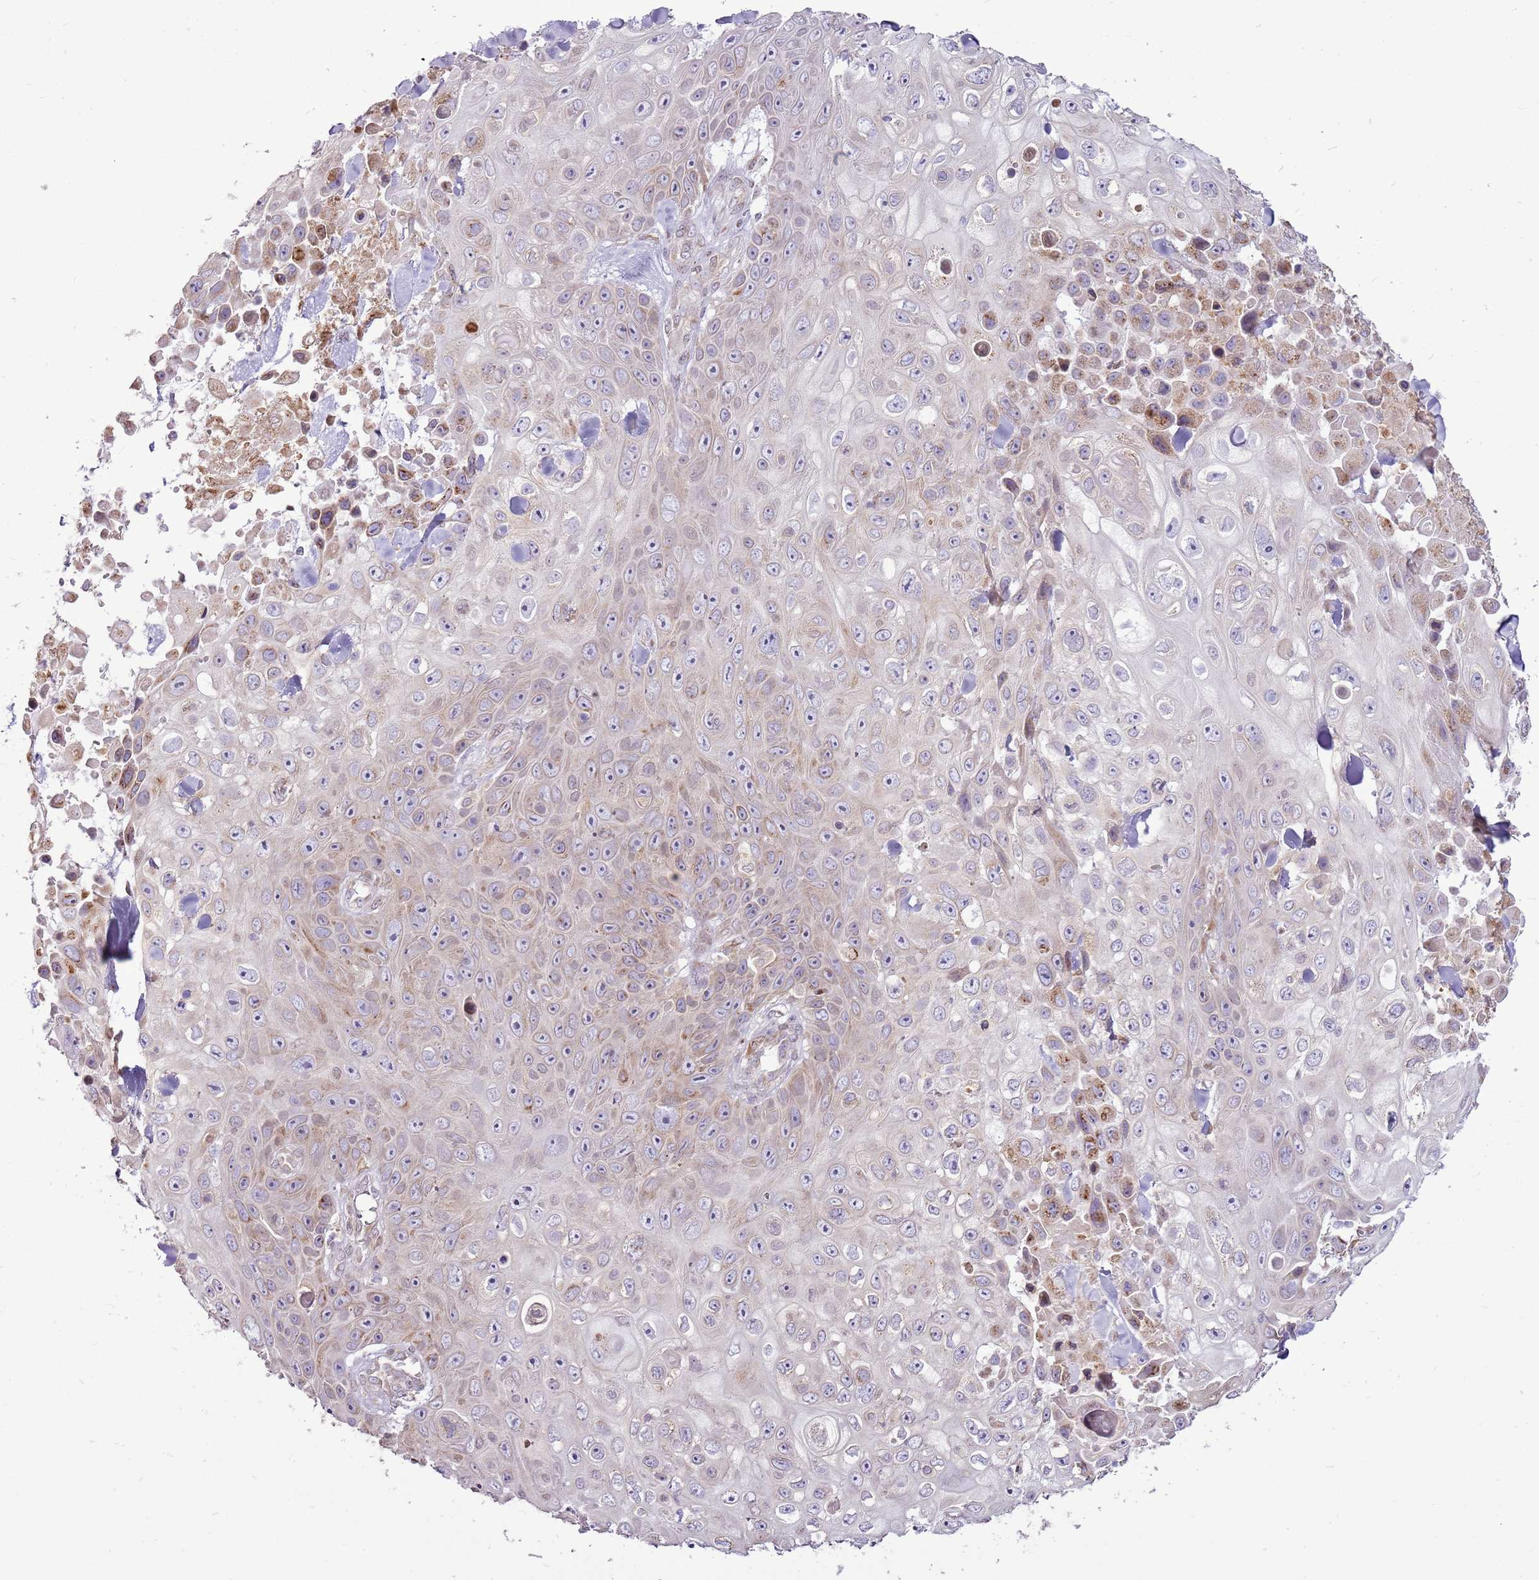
{"staining": {"intensity": "weak", "quantity": "<25%", "location": "cytoplasmic/membranous"}, "tissue": "skin cancer", "cell_type": "Tumor cells", "image_type": "cancer", "snomed": [{"axis": "morphology", "description": "Squamous cell carcinoma, NOS"}, {"axis": "topography", "description": "Skin"}], "caption": "Tumor cells are negative for brown protein staining in skin cancer (squamous cell carcinoma).", "gene": "TMED10", "patient": {"sex": "male", "age": 82}}